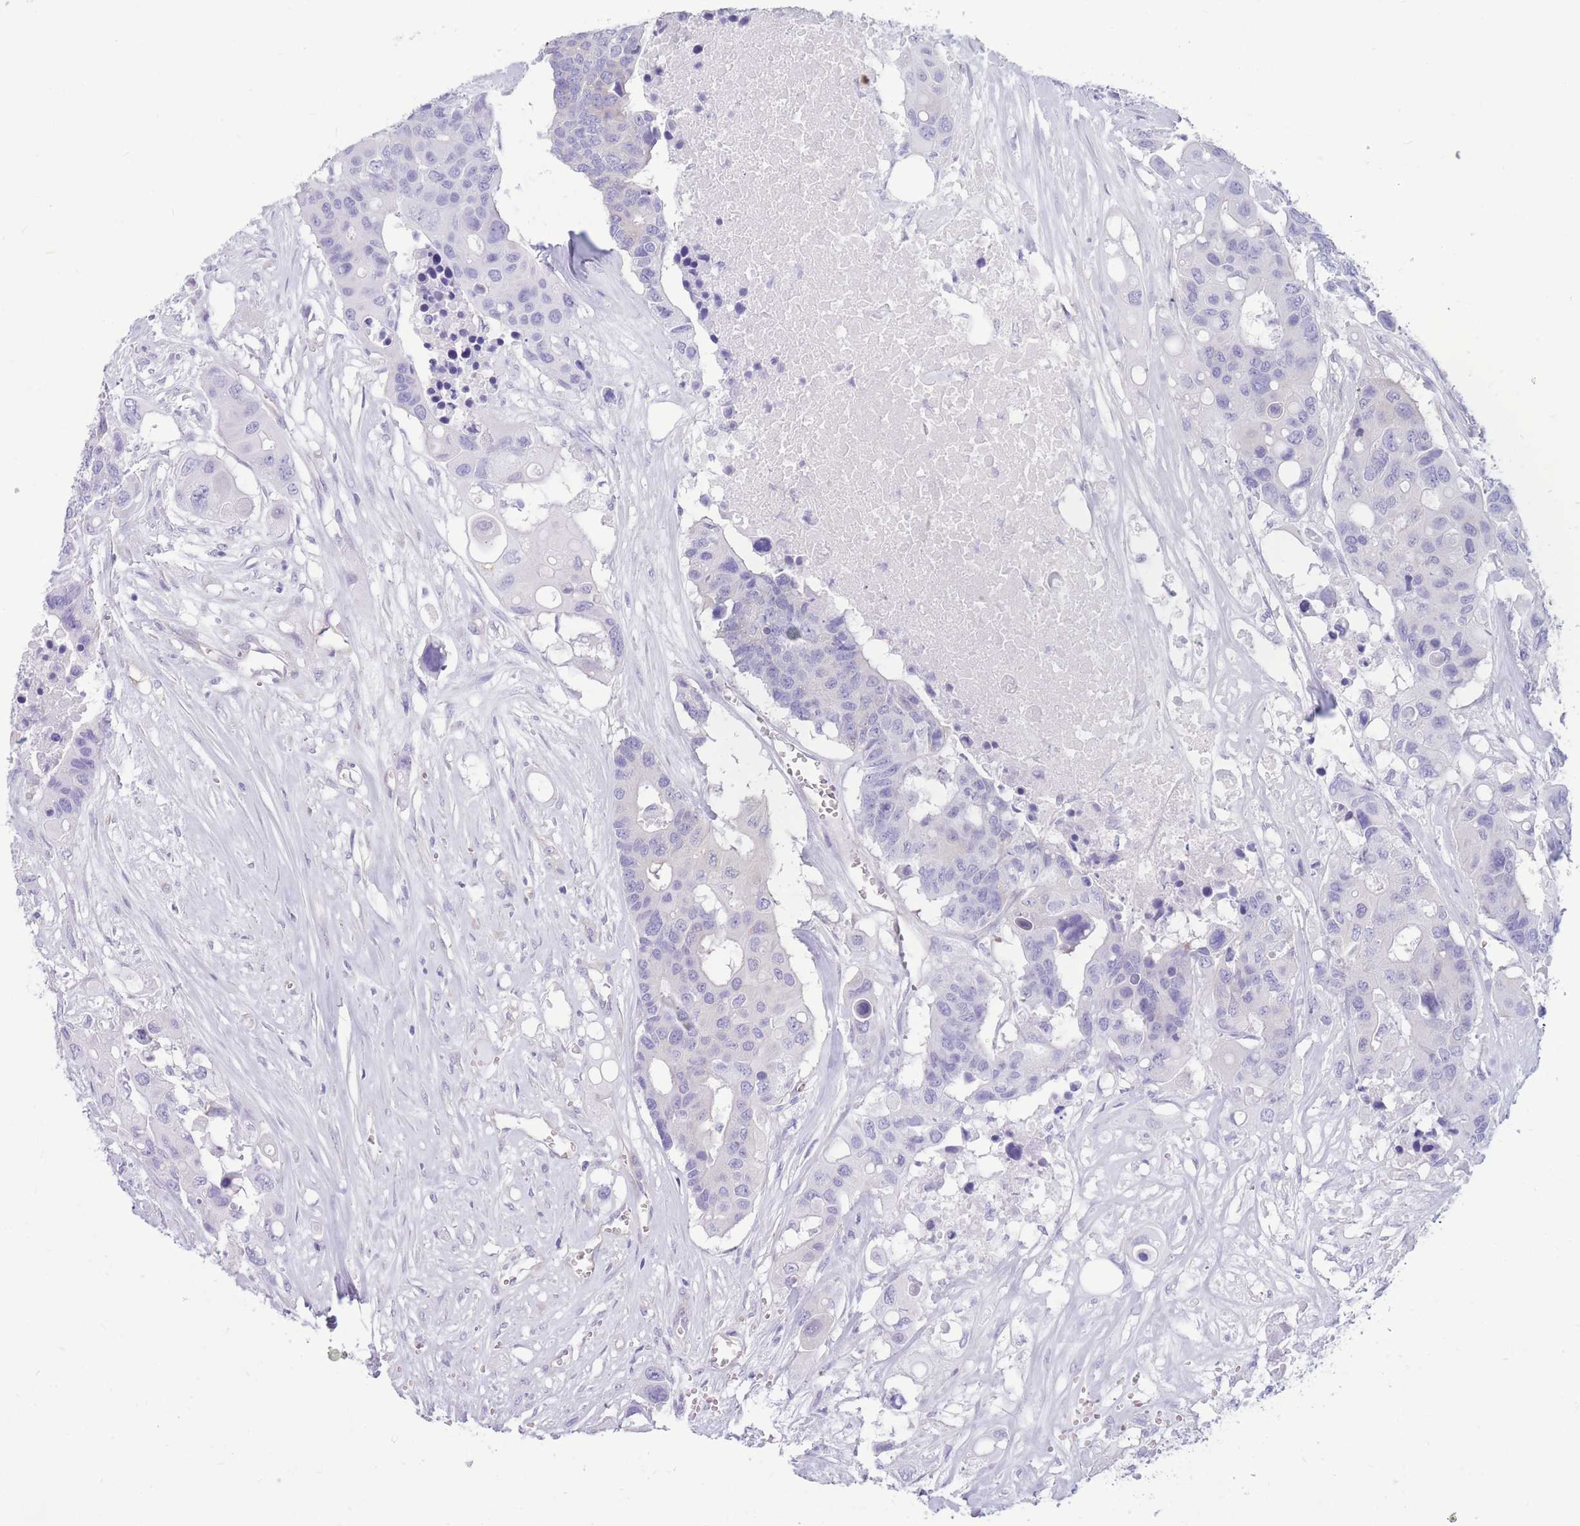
{"staining": {"intensity": "negative", "quantity": "none", "location": "none"}, "tissue": "colorectal cancer", "cell_type": "Tumor cells", "image_type": "cancer", "snomed": [{"axis": "morphology", "description": "Adenocarcinoma, NOS"}, {"axis": "topography", "description": "Colon"}], "caption": "Immunohistochemical staining of human colorectal adenocarcinoma shows no significant staining in tumor cells.", "gene": "MTSS2", "patient": {"sex": "male", "age": 77}}